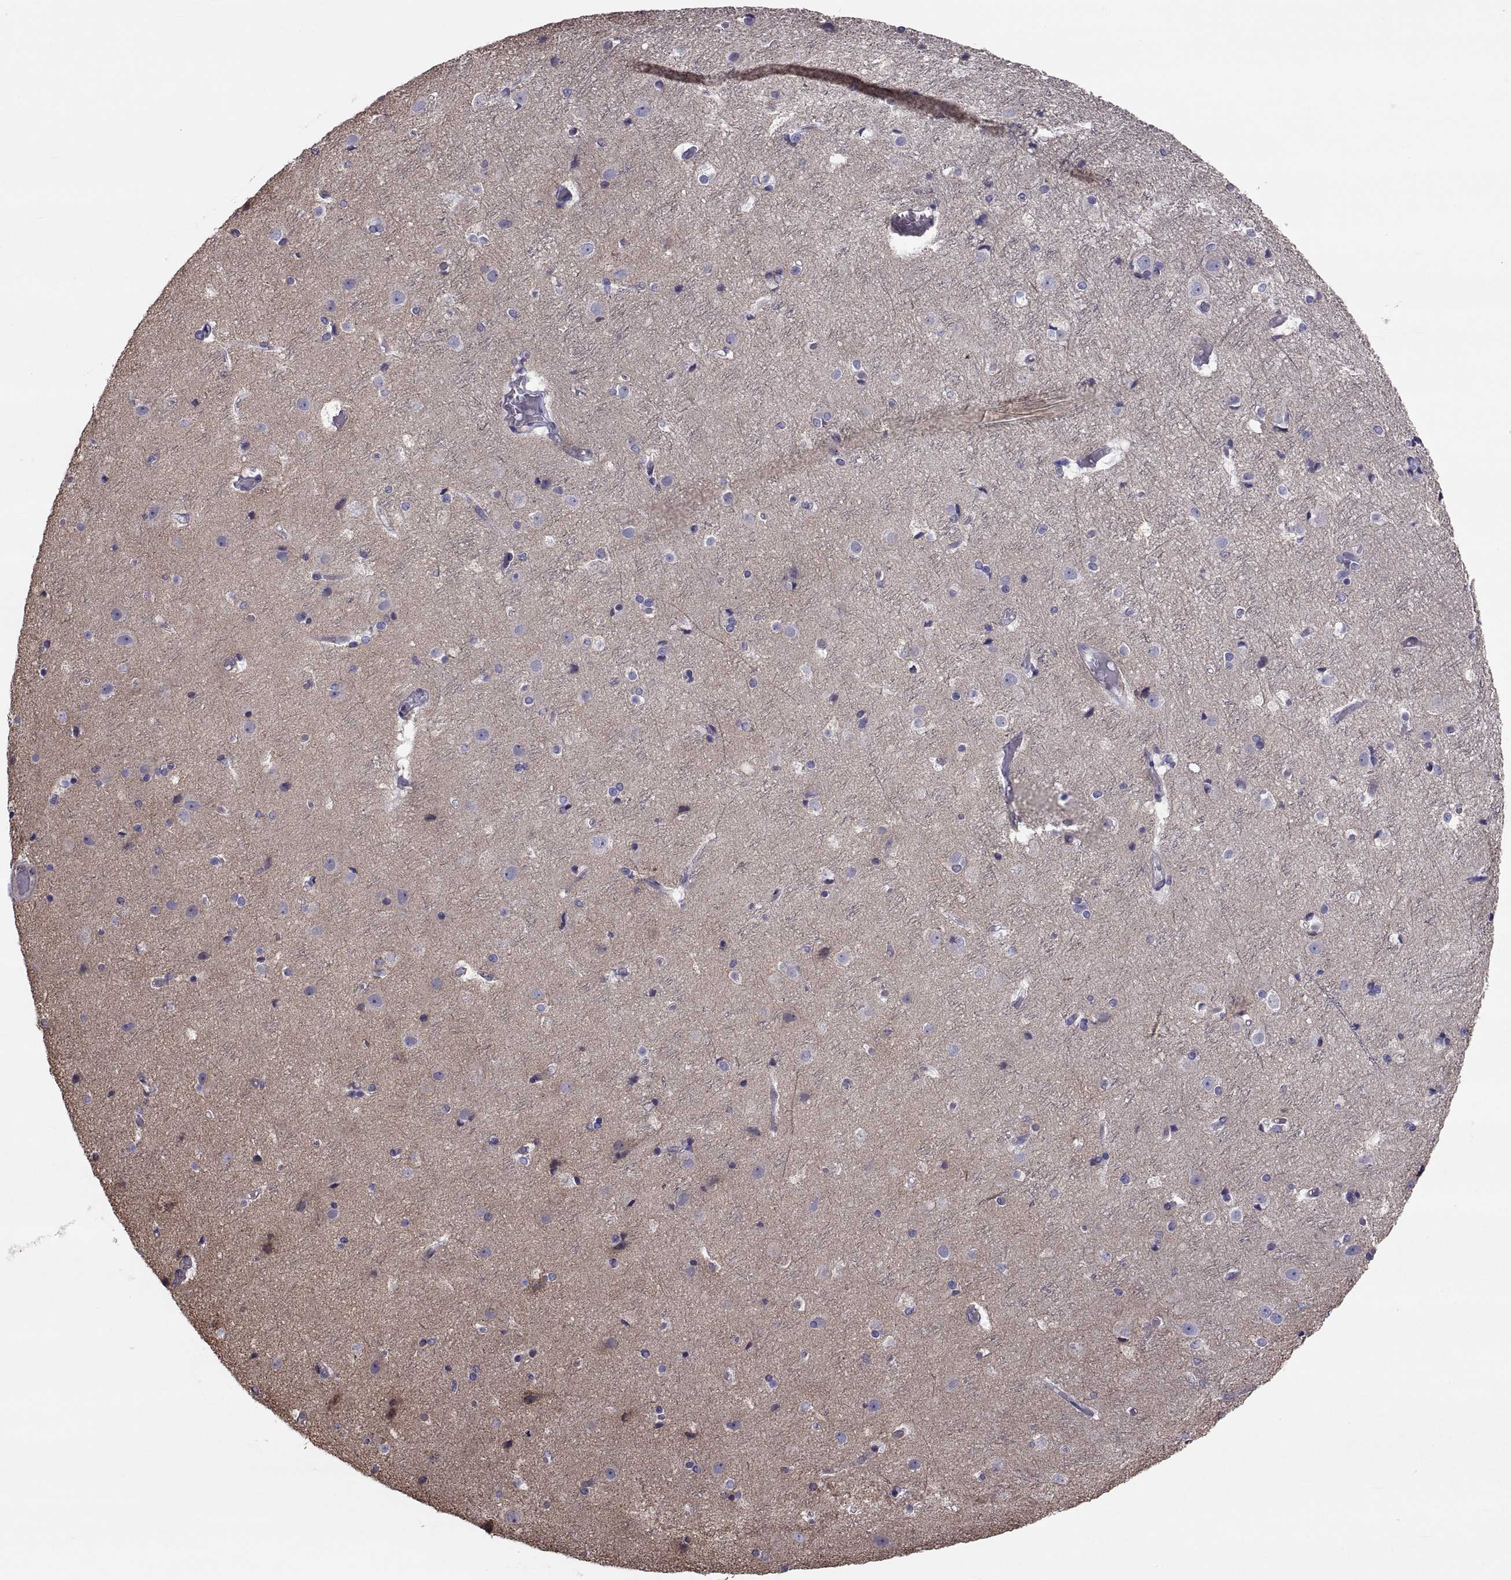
{"staining": {"intensity": "negative", "quantity": "none", "location": "none"}, "tissue": "cerebral cortex", "cell_type": "Endothelial cells", "image_type": "normal", "snomed": [{"axis": "morphology", "description": "Normal tissue, NOS"}, {"axis": "topography", "description": "Cerebral cortex"}], "caption": "This is an IHC histopathology image of normal cerebral cortex. There is no positivity in endothelial cells.", "gene": "ANO1", "patient": {"sex": "female", "age": 52}}